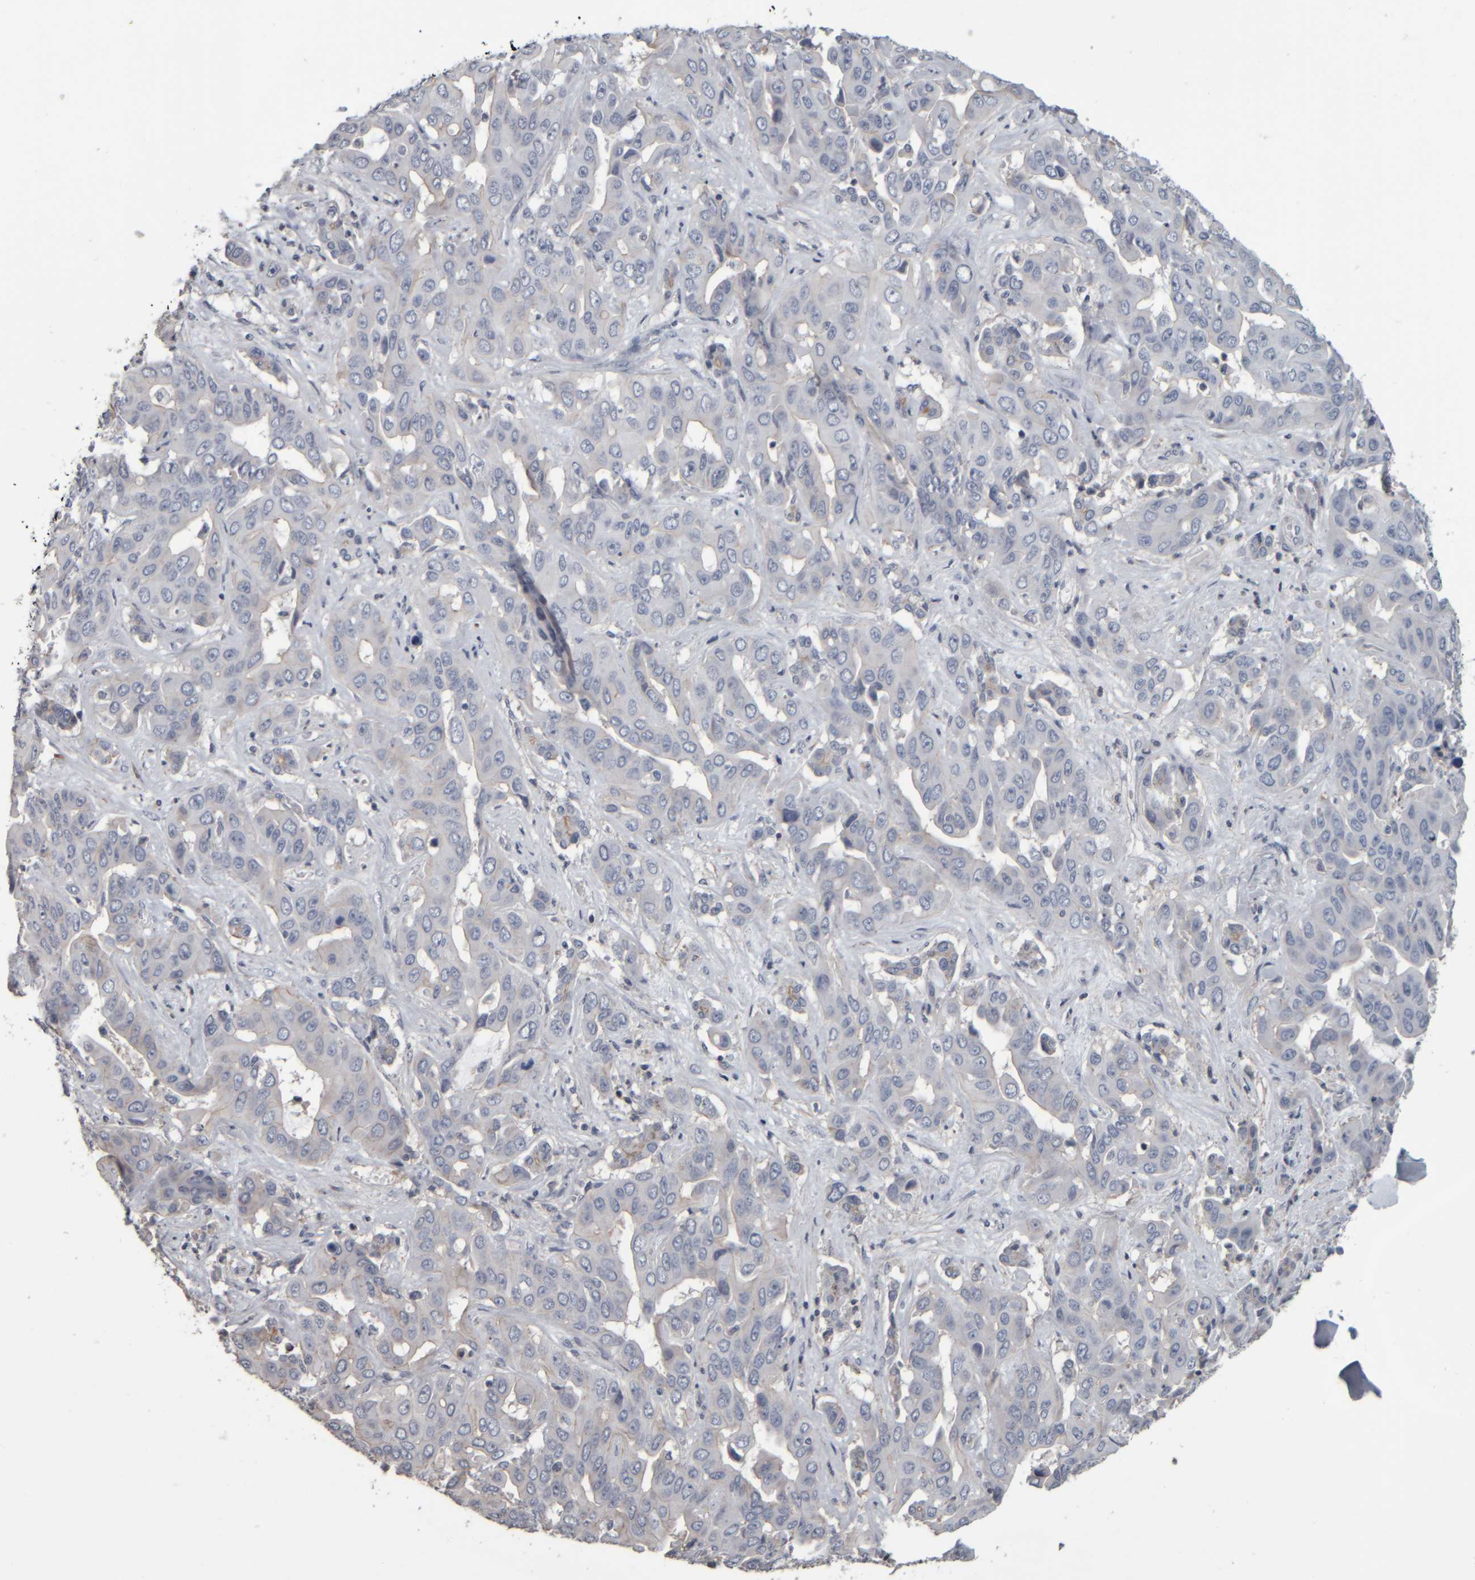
{"staining": {"intensity": "negative", "quantity": "none", "location": "none"}, "tissue": "liver cancer", "cell_type": "Tumor cells", "image_type": "cancer", "snomed": [{"axis": "morphology", "description": "Cholangiocarcinoma"}, {"axis": "topography", "description": "Liver"}], "caption": "A photomicrograph of human liver cancer is negative for staining in tumor cells.", "gene": "CAVIN4", "patient": {"sex": "female", "age": 52}}